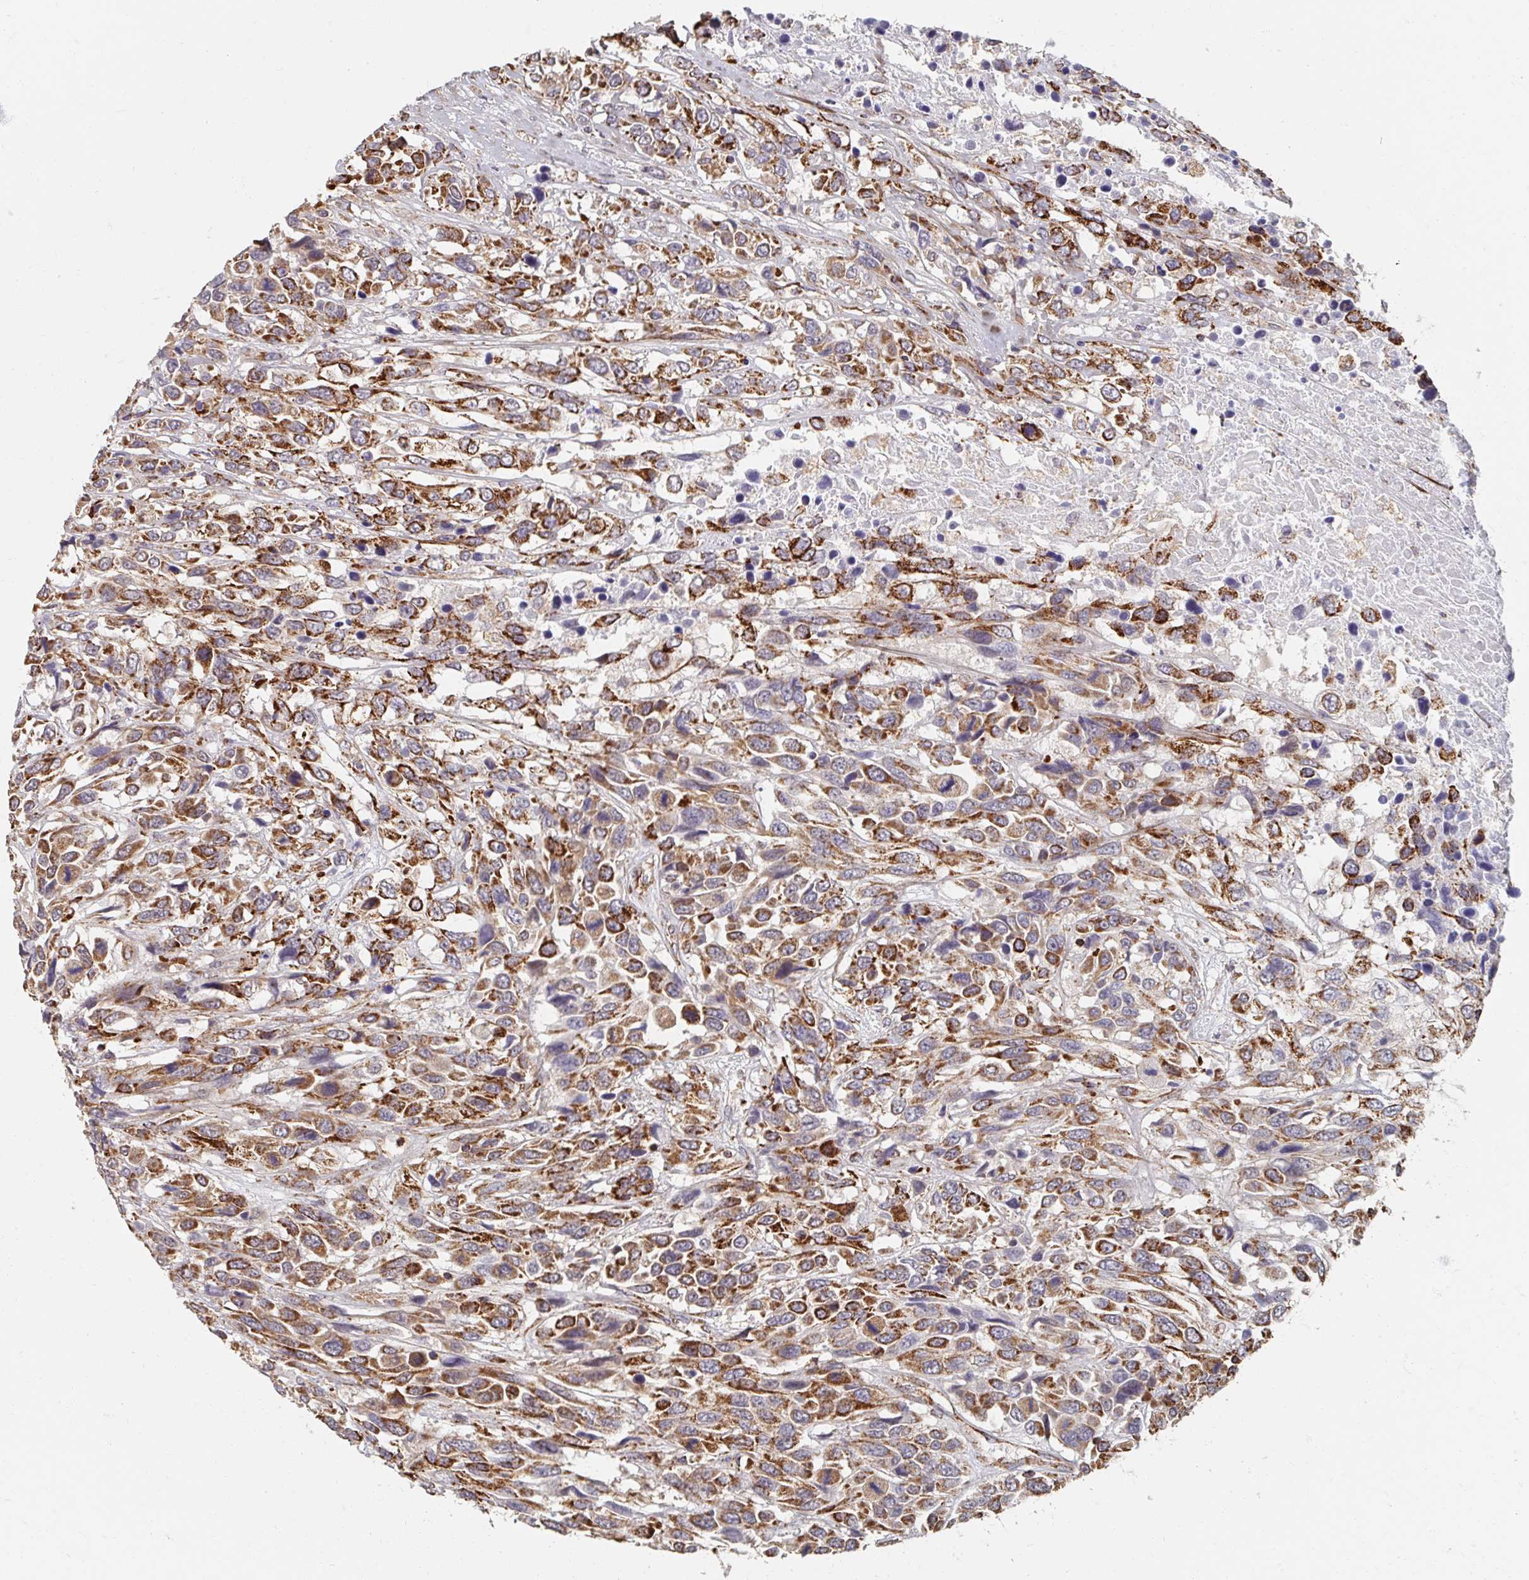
{"staining": {"intensity": "strong", "quantity": ">75%", "location": "cytoplasmic/membranous"}, "tissue": "urothelial cancer", "cell_type": "Tumor cells", "image_type": "cancer", "snomed": [{"axis": "morphology", "description": "Urothelial carcinoma, High grade"}, {"axis": "topography", "description": "Urinary bladder"}], "caption": "IHC micrograph of human urothelial cancer stained for a protein (brown), which reveals high levels of strong cytoplasmic/membranous staining in approximately >75% of tumor cells.", "gene": "MAVS", "patient": {"sex": "female", "age": 70}}